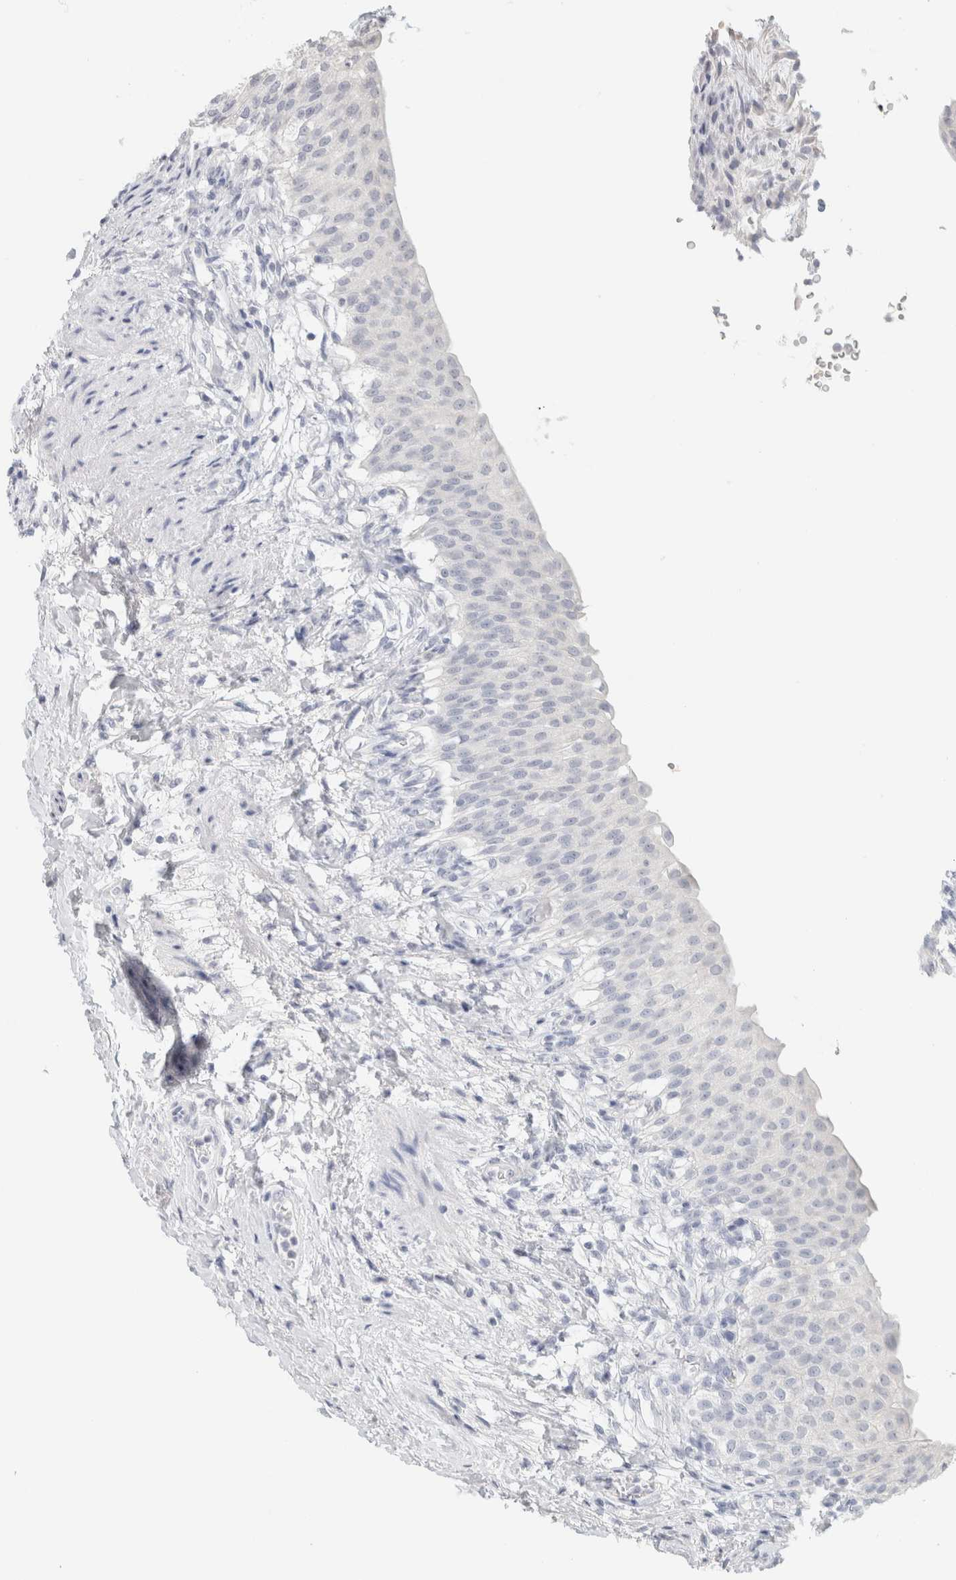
{"staining": {"intensity": "negative", "quantity": "none", "location": "none"}, "tissue": "urinary bladder", "cell_type": "Urothelial cells", "image_type": "normal", "snomed": [{"axis": "morphology", "description": "Normal tissue, NOS"}, {"axis": "topography", "description": "Urinary bladder"}], "caption": "Immunohistochemical staining of normal urinary bladder displays no significant staining in urothelial cells.", "gene": "NEFM", "patient": {"sex": "female", "age": 60}}